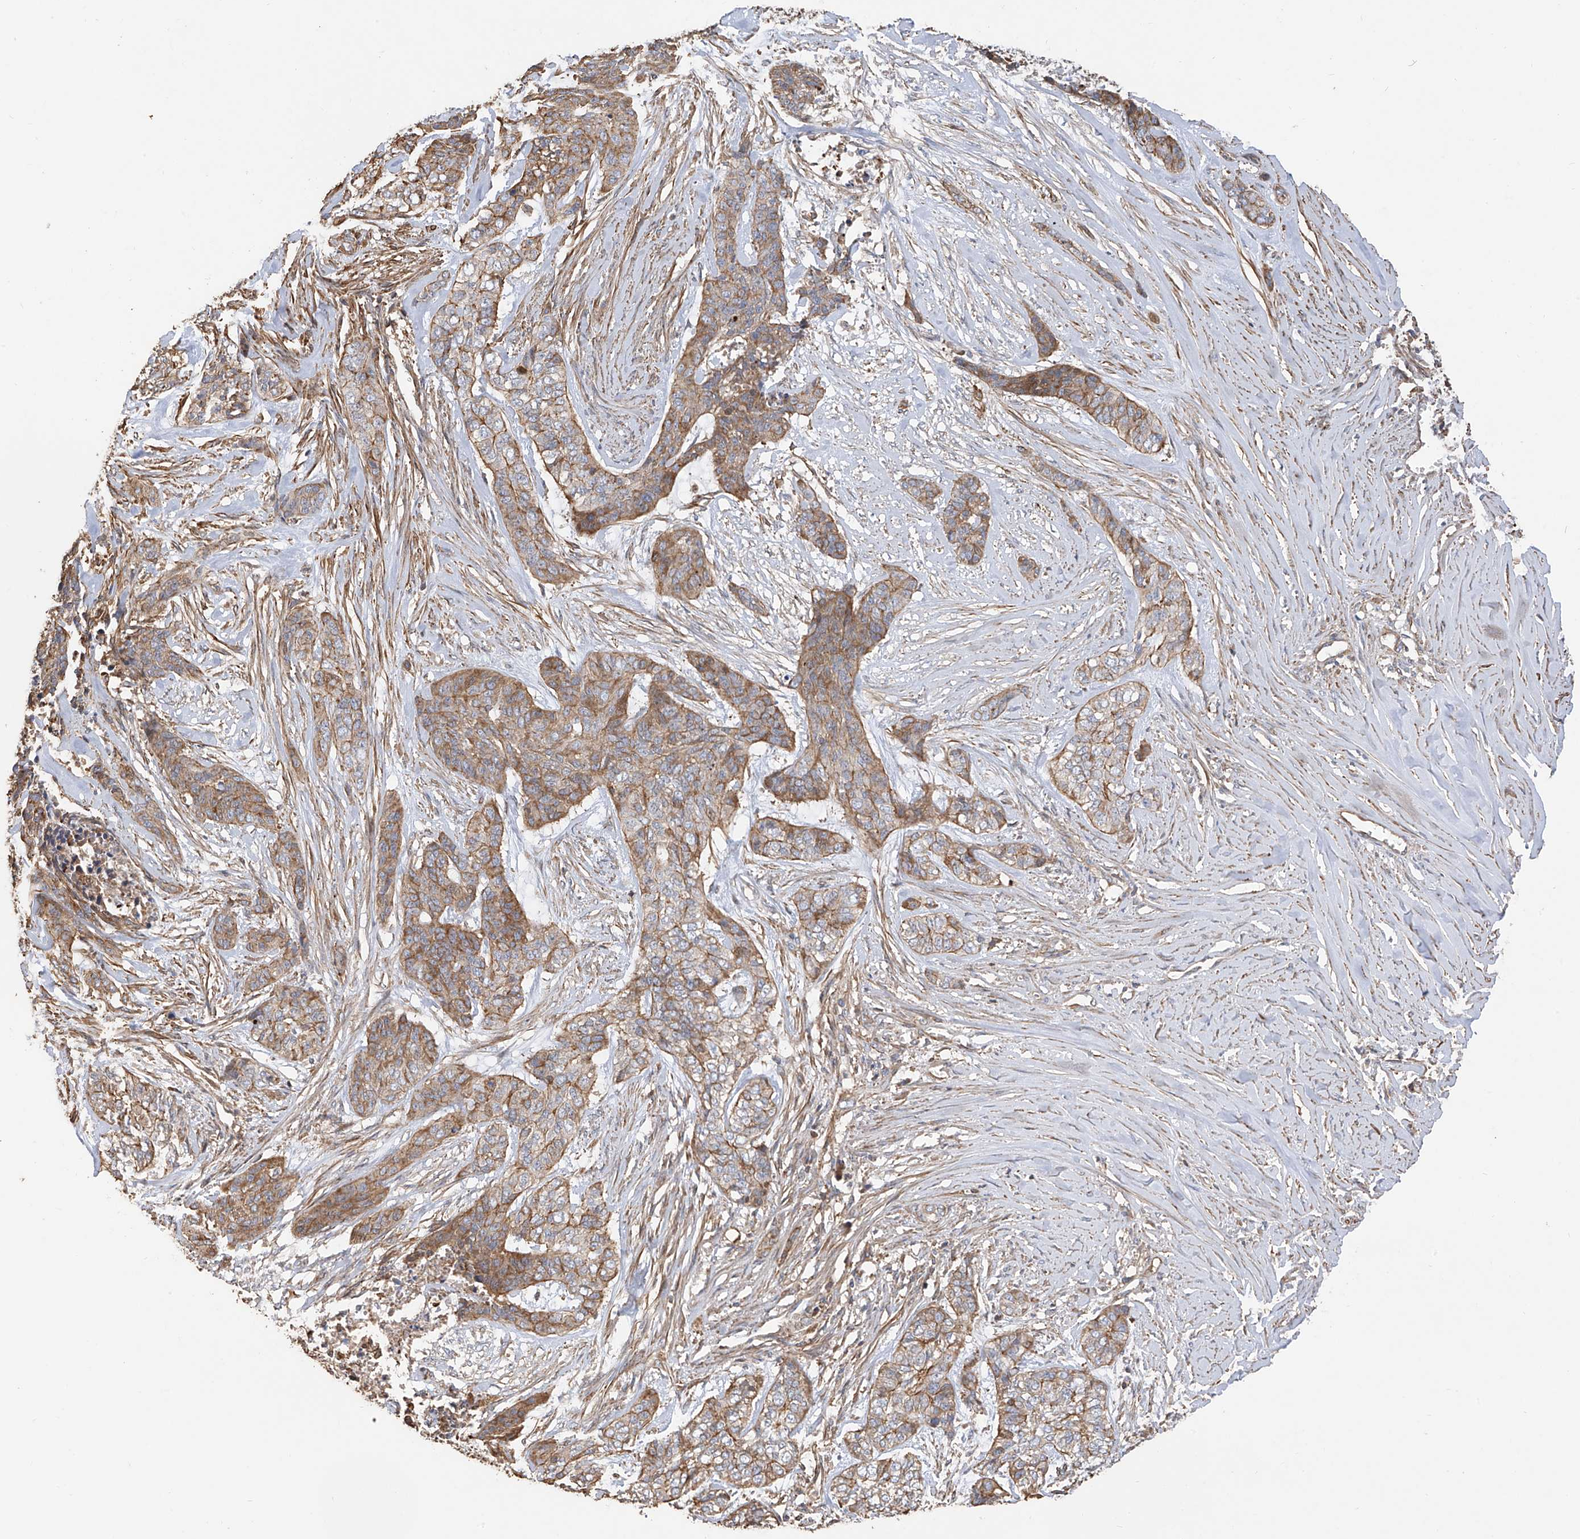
{"staining": {"intensity": "moderate", "quantity": ">75%", "location": "cytoplasmic/membranous"}, "tissue": "skin cancer", "cell_type": "Tumor cells", "image_type": "cancer", "snomed": [{"axis": "morphology", "description": "Basal cell carcinoma"}, {"axis": "topography", "description": "Skin"}], "caption": "Immunohistochemical staining of human skin cancer demonstrates medium levels of moderate cytoplasmic/membranous expression in about >75% of tumor cells. The protein of interest is stained brown, and the nuclei are stained in blue (DAB (3,3'-diaminobenzidine) IHC with brightfield microscopy, high magnification).", "gene": "SLC43A3", "patient": {"sex": "female", "age": 64}}